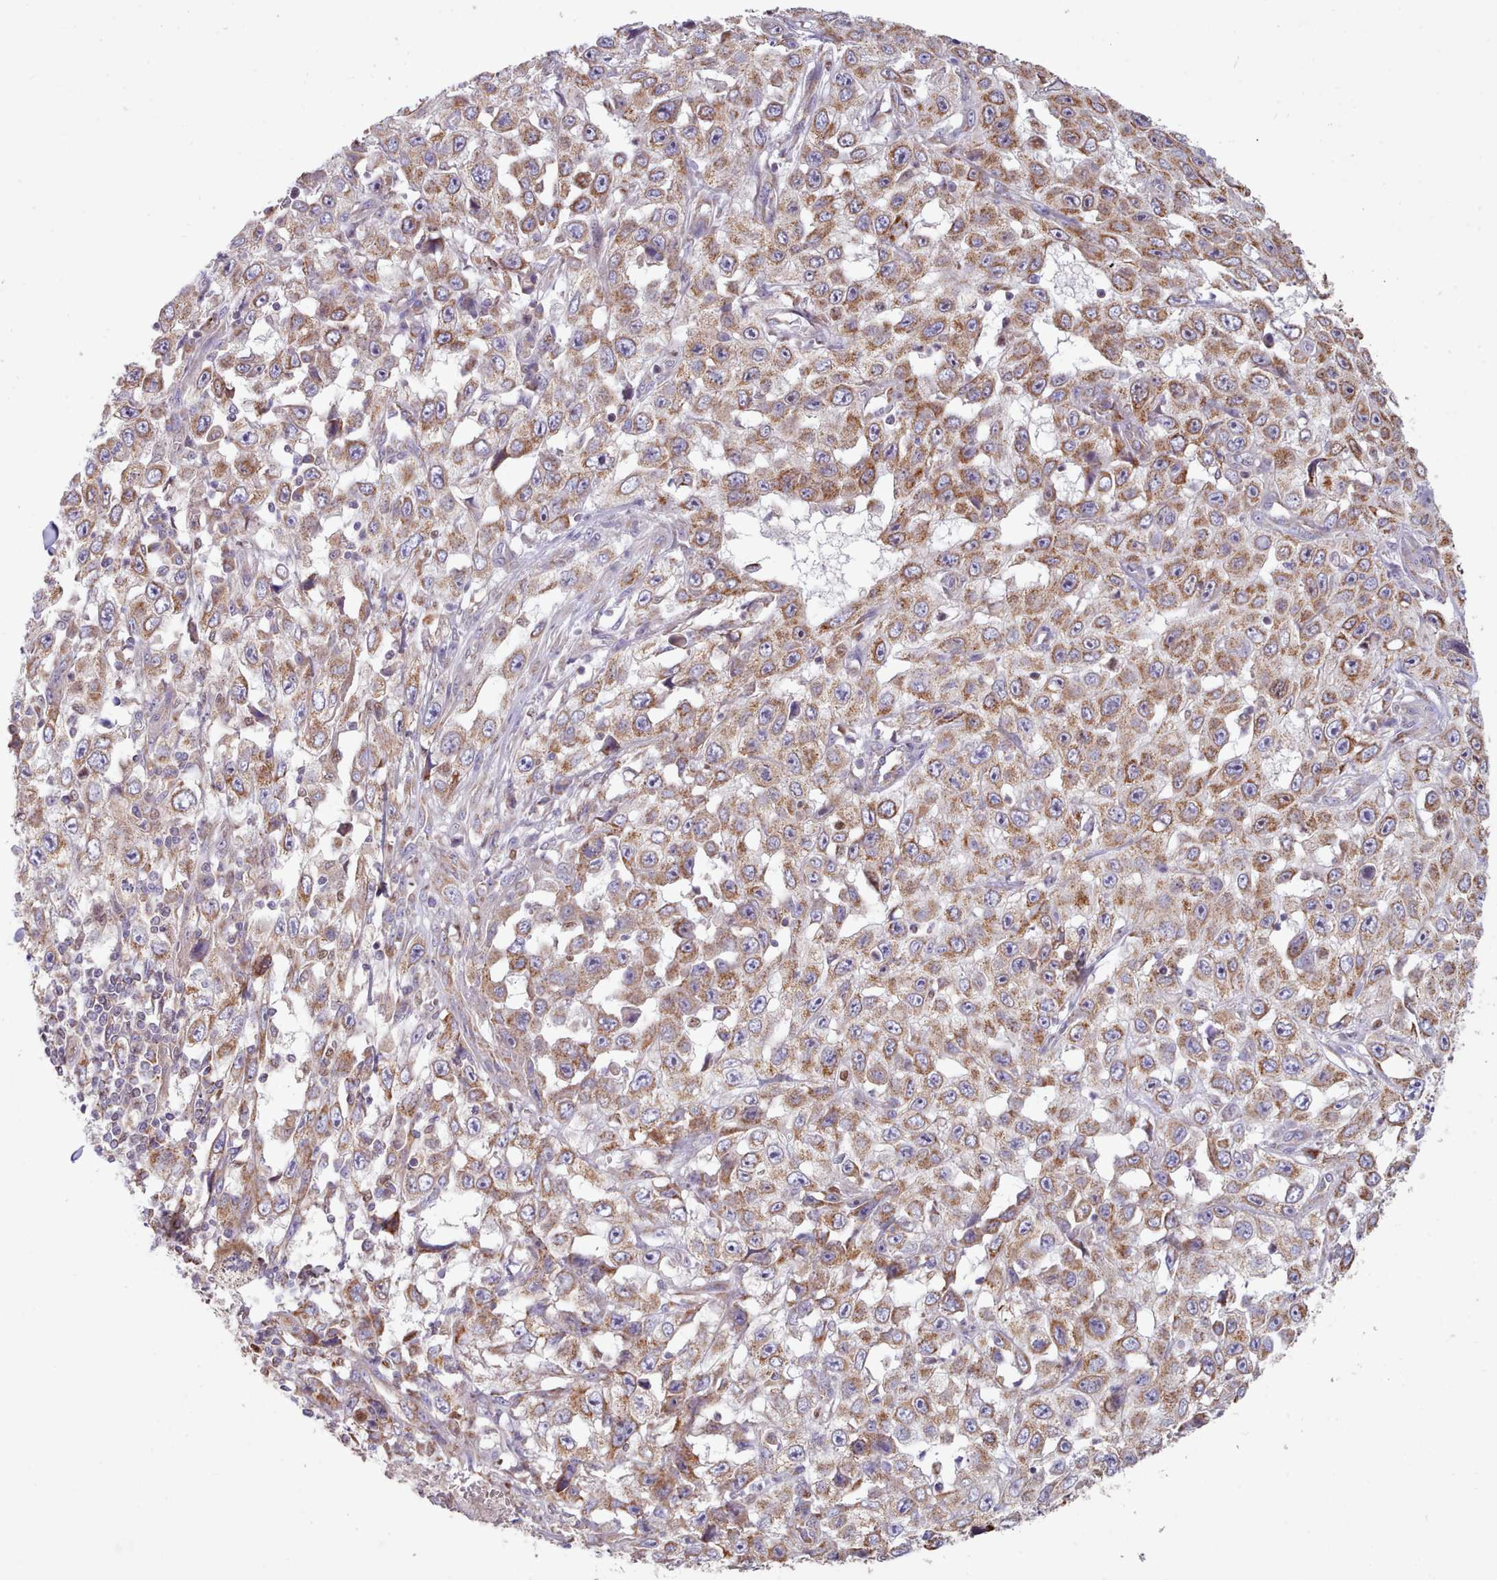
{"staining": {"intensity": "moderate", "quantity": ">75%", "location": "cytoplasmic/membranous"}, "tissue": "skin cancer", "cell_type": "Tumor cells", "image_type": "cancer", "snomed": [{"axis": "morphology", "description": "Squamous cell carcinoma, NOS"}, {"axis": "topography", "description": "Skin"}], "caption": "This is a histology image of IHC staining of skin squamous cell carcinoma, which shows moderate expression in the cytoplasmic/membranous of tumor cells.", "gene": "HSDL2", "patient": {"sex": "male", "age": 82}}